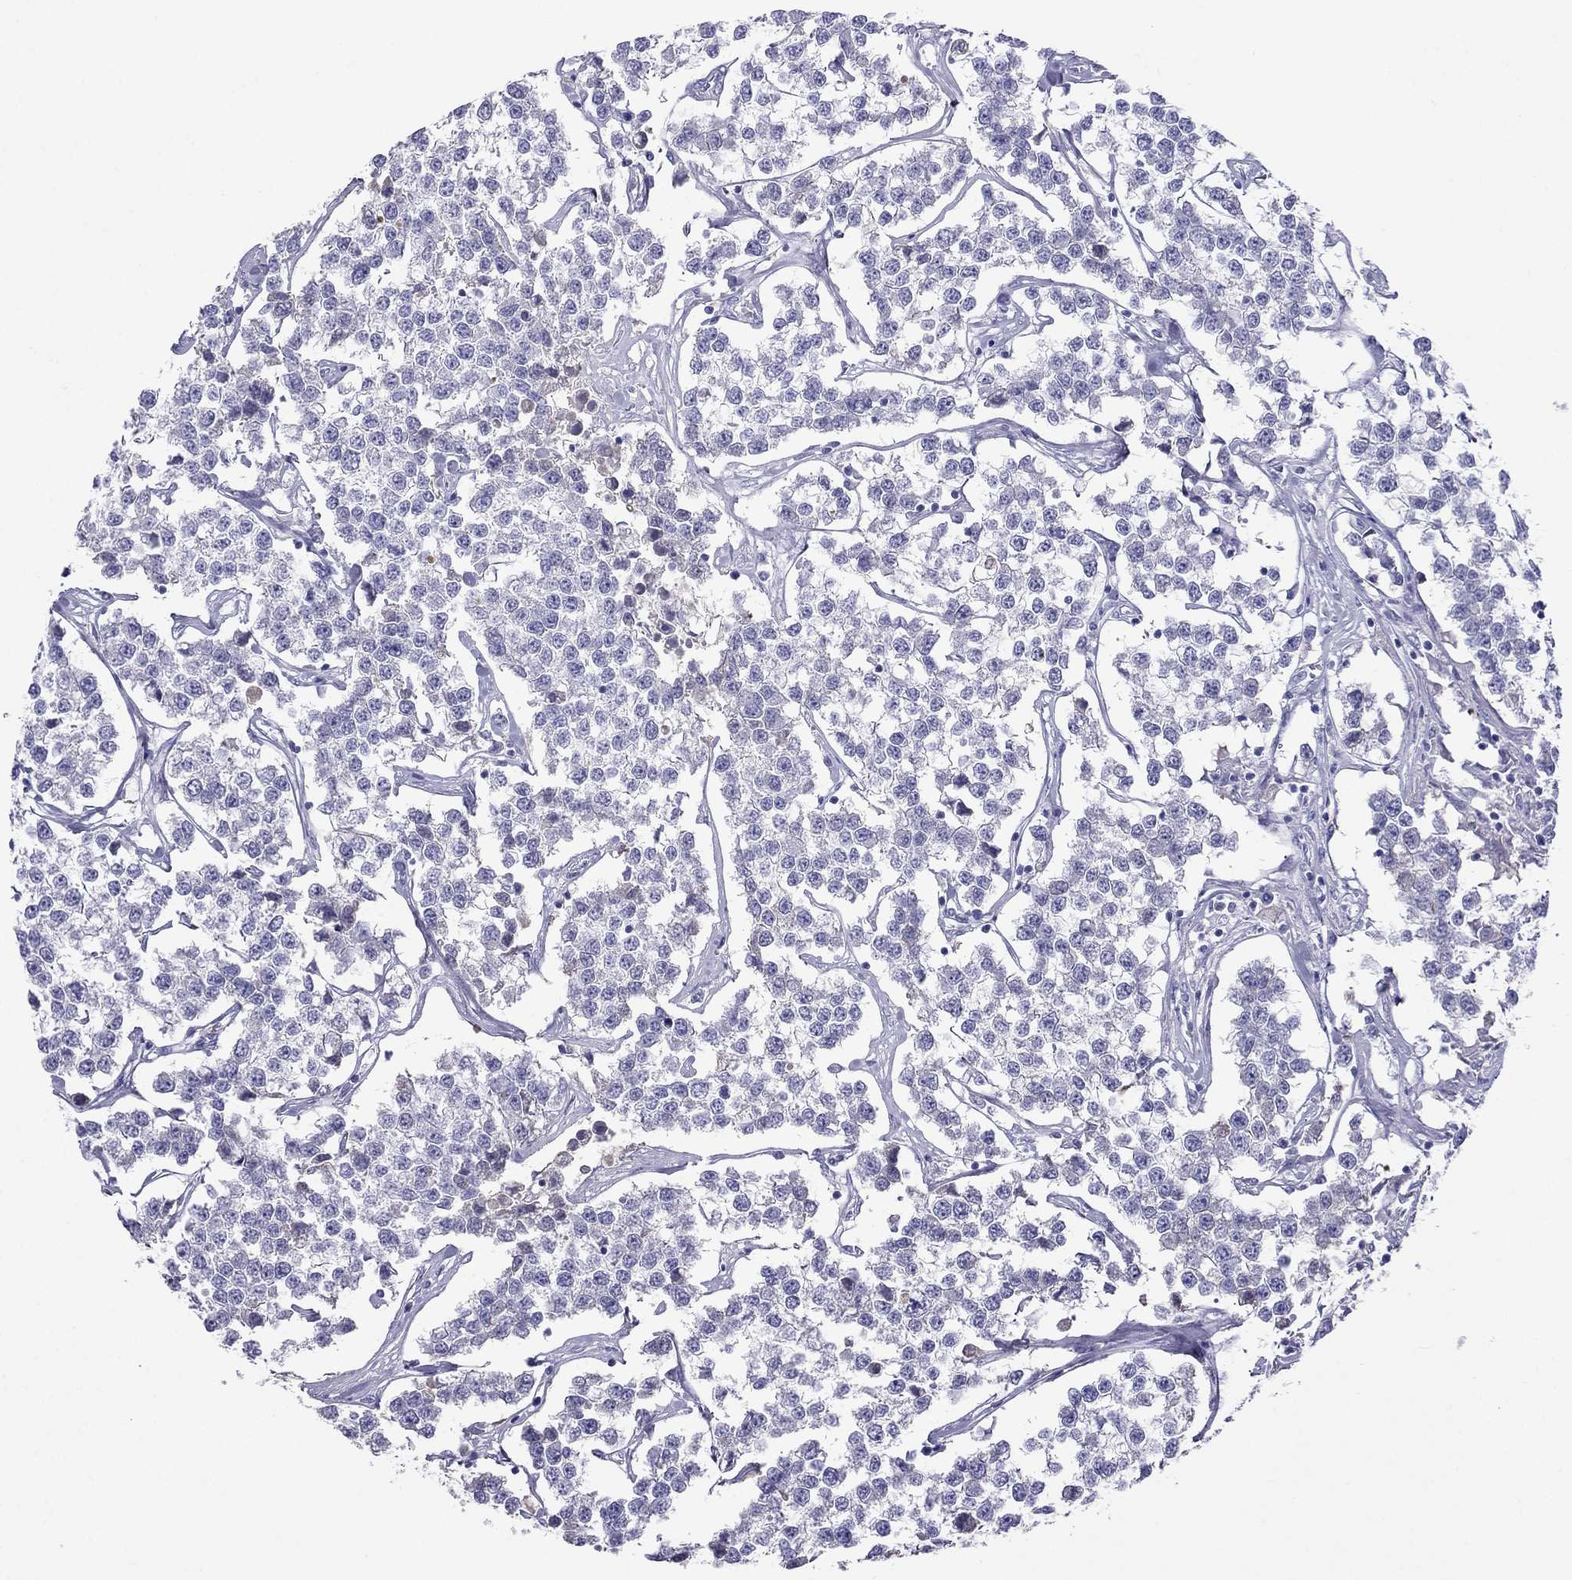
{"staining": {"intensity": "negative", "quantity": "none", "location": "none"}, "tissue": "testis cancer", "cell_type": "Tumor cells", "image_type": "cancer", "snomed": [{"axis": "morphology", "description": "Seminoma, NOS"}, {"axis": "topography", "description": "Testis"}], "caption": "An IHC micrograph of testis cancer (seminoma) is shown. There is no staining in tumor cells of testis cancer (seminoma).", "gene": "TBC1D21", "patient": {"sex": "male", "age": 59}}